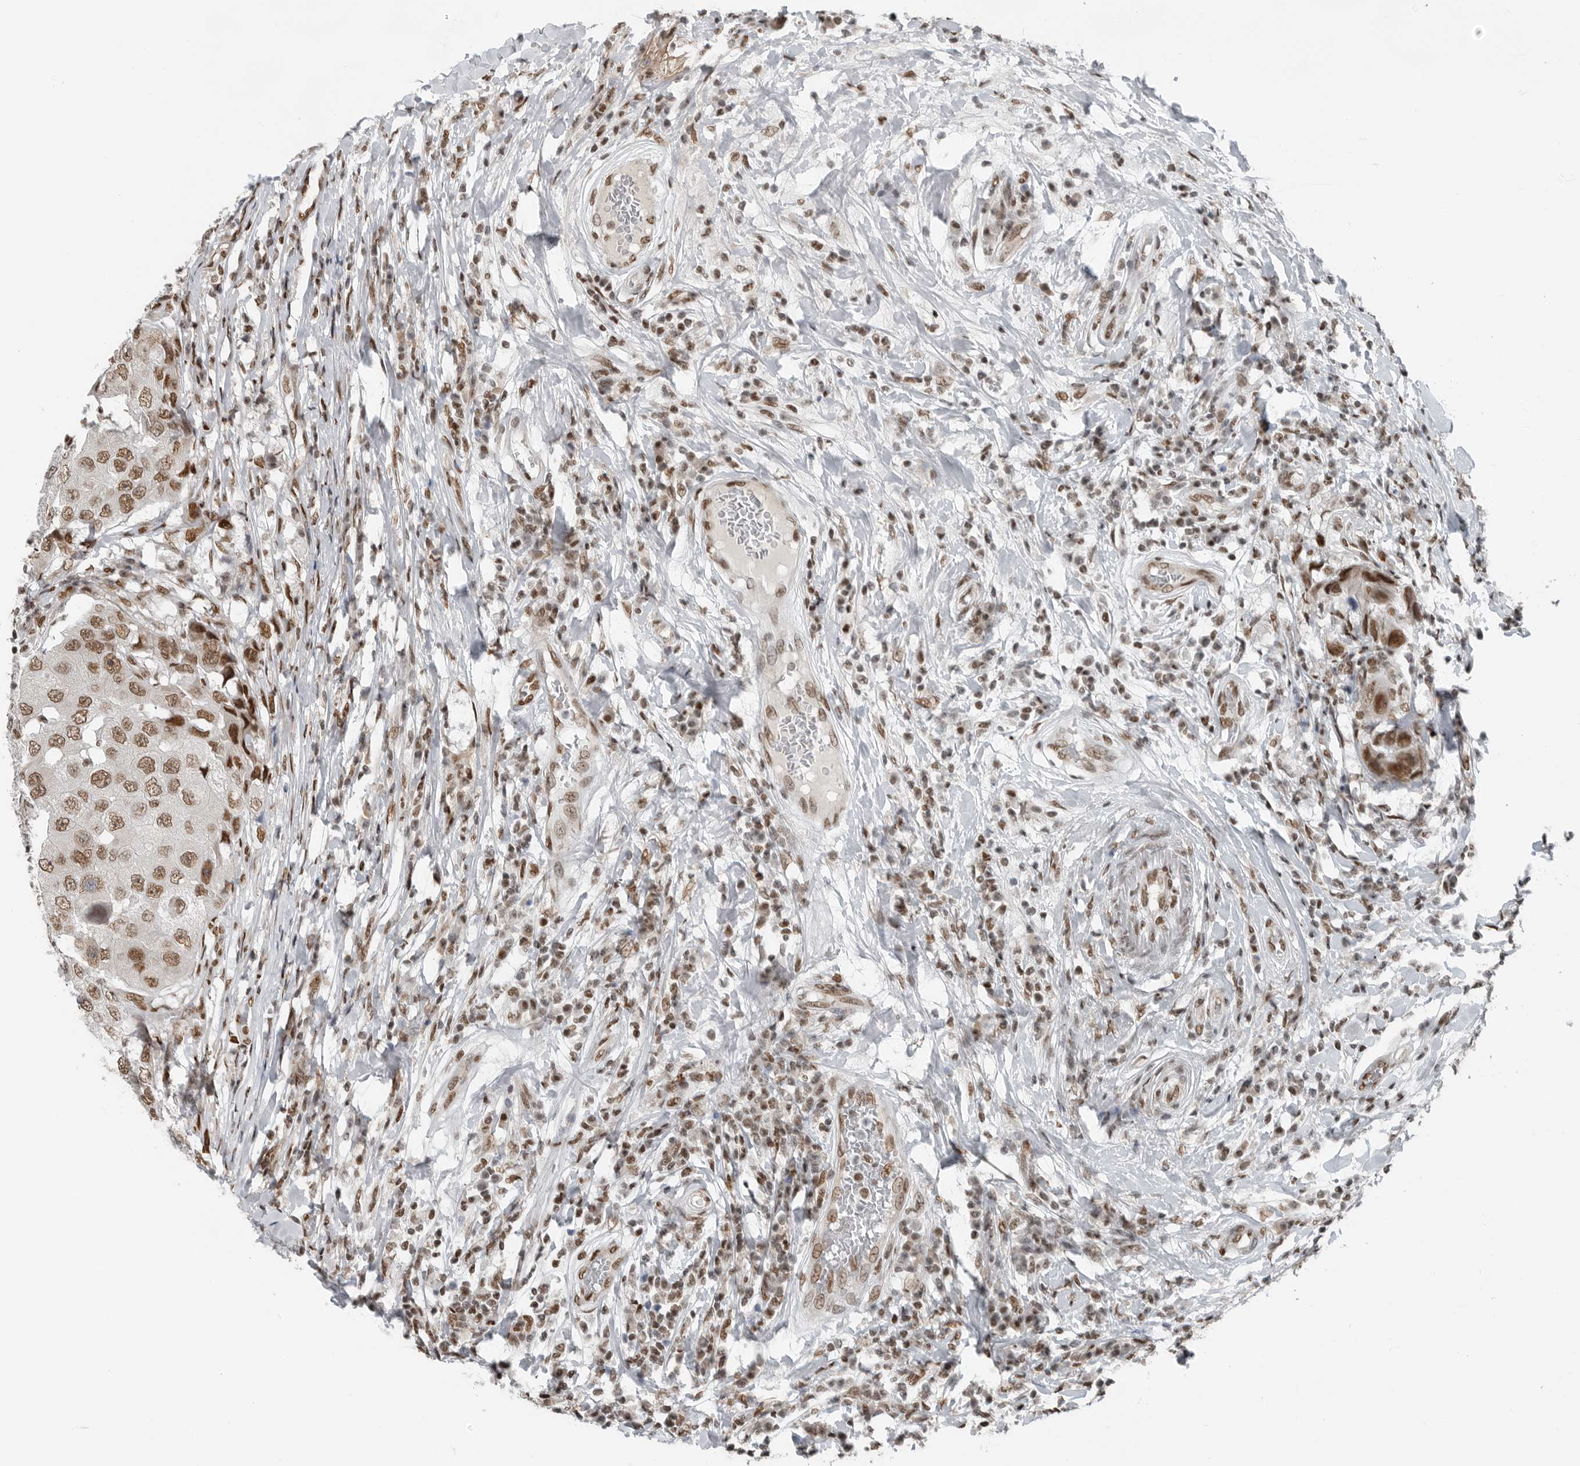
{"staining": {"intensity": "moderate", "quantity": ">75%", "location": "nuclear"}, "tissue": "breast cancer", "cell_type": "Tumor cells", "image_type": "cancer", "snomed": [{"axis": "morphology", "description": "Duct carcinoma"}, {"axis": "topography", "description": "Breast"}], "caption": "Protein staining exhibits moderate nuclear expression in approximately >75% of tumor cells in breast cancer. The protein of interest is shown in brown color, while the nuclei are stained blue.", "gene": "BLZF1", "patient": {"sex": "female", "age": 27}}